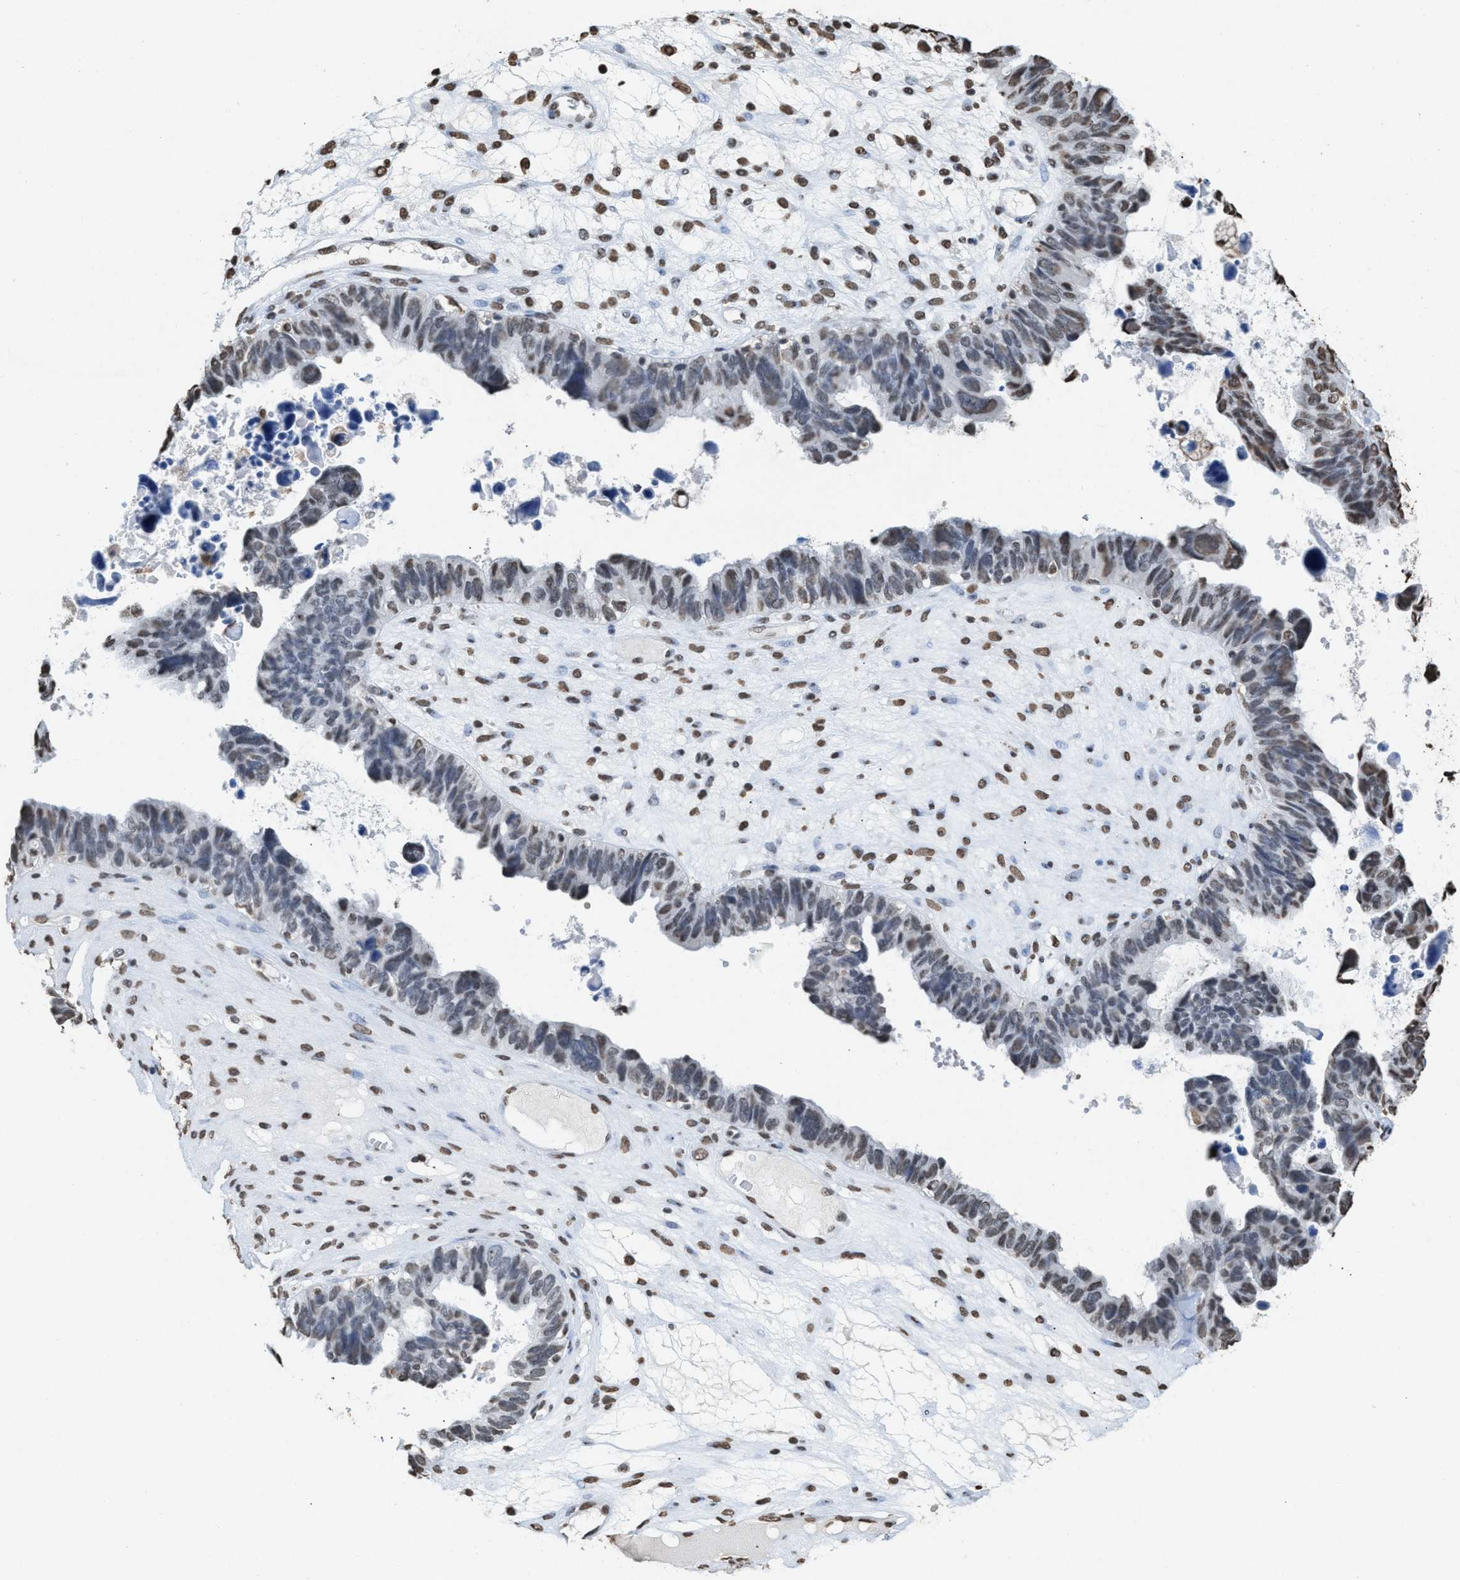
{"staining": {"intensity": "weak", "quantity": "<25%", "location": "nuclear"}, "tissue": "ovarian cancer", "cell_type": "Tumor cells", "image_type": "cancer", "snomed": [{"axis": "morphology", "description": "Cystadenocarcinoma, serous, NOS"}, {"axis": "topography", "description": "Ovary"}], "caption": "High magnification brightfield microscopy of ovarian cancer stained with DAB (3,3'-diaminobenzidine) (brown) and counterstained with hematoxylin (blue): tumor cells show no significant staining.", "gene": "NUP88", "patient": {"sex": "female", "age": 79}}